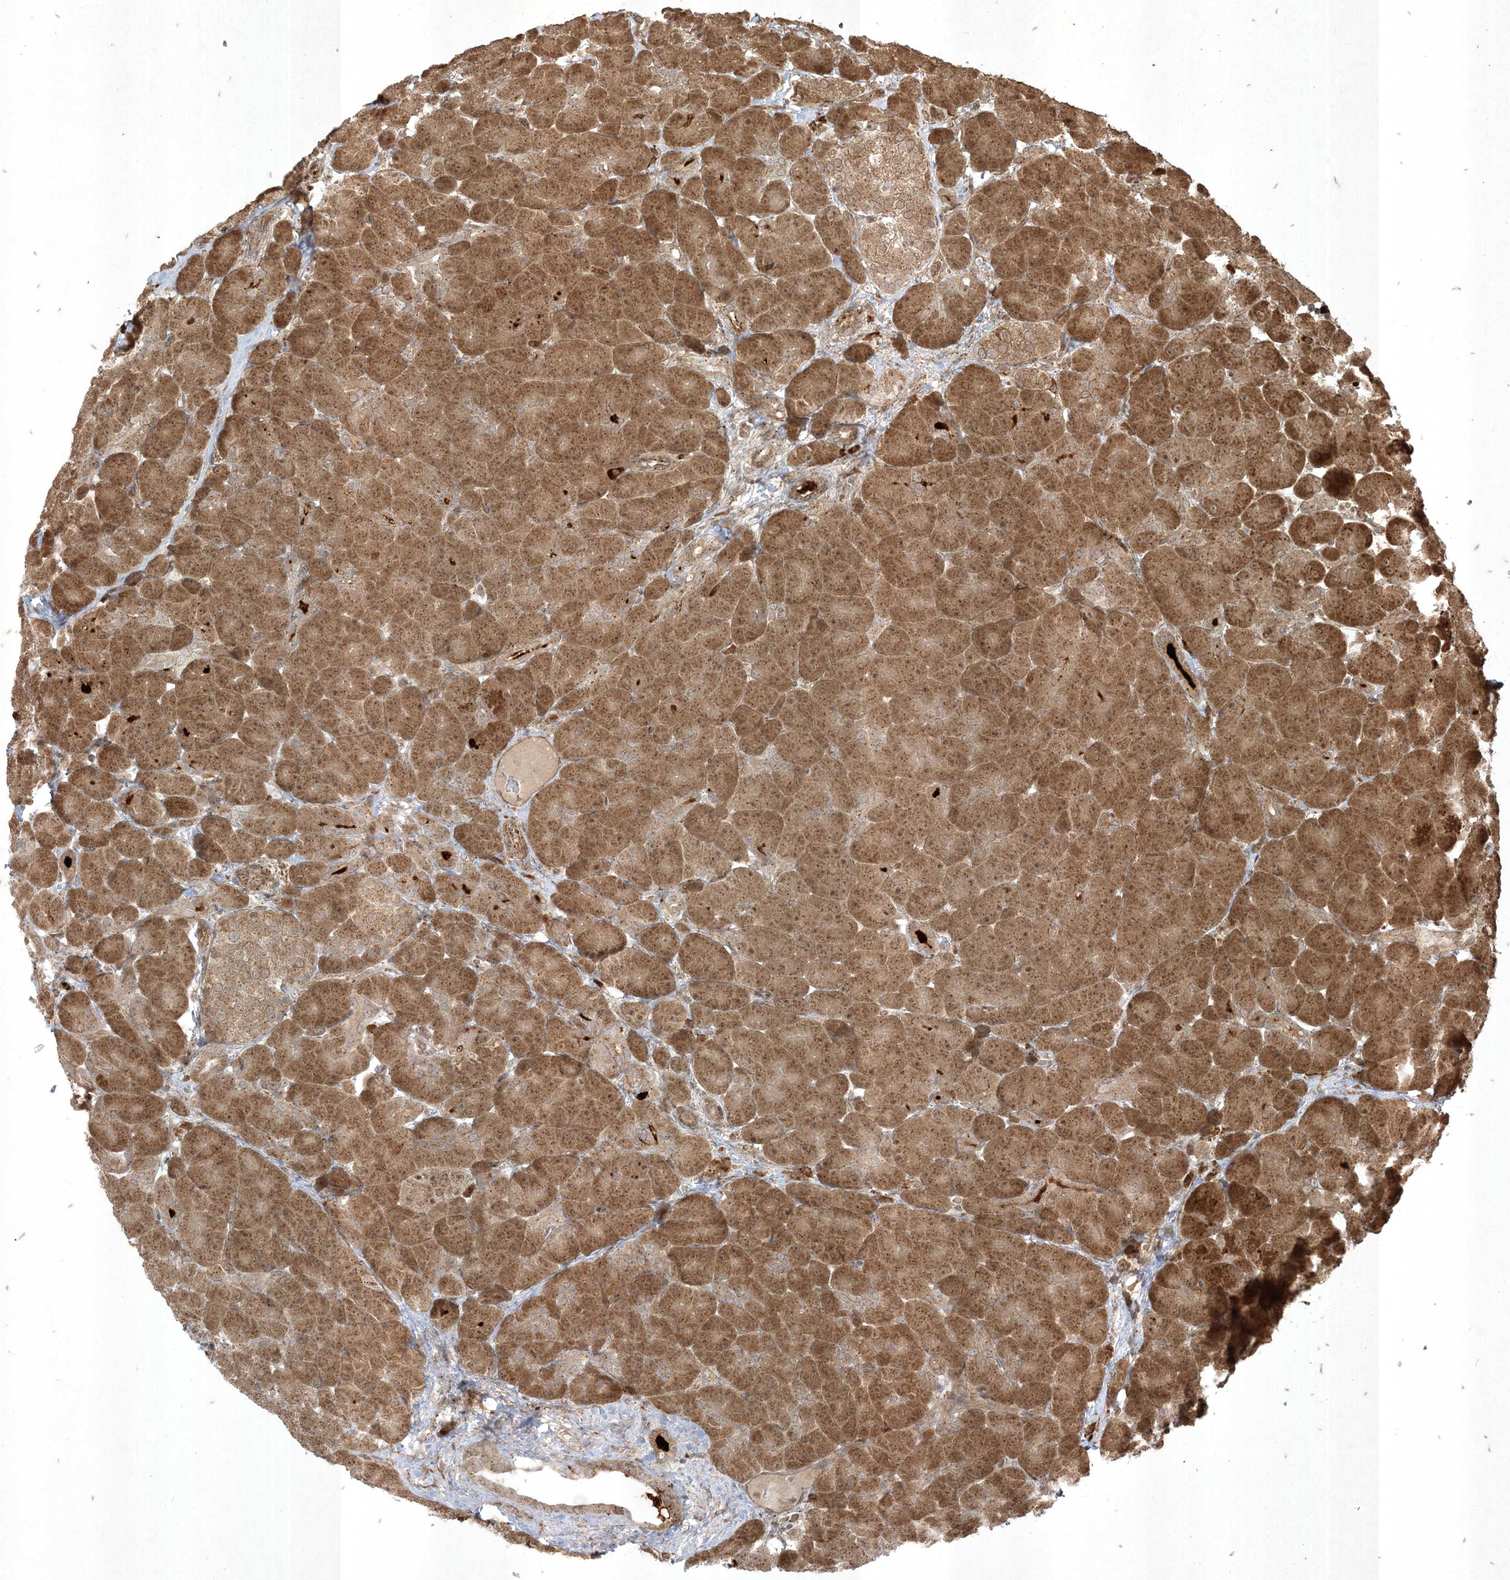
{"staining": {"intensity": "strong", "quantity": ">75%", "location": "cytoplasmic/membranous"}, "tissue": "pancreas", "cell_type": "Exocrine glandular cells", "image_type": "normal", "snomed": [{"axis": "morphology", "description": "Normal tissue, NOS"}, {"axis": "topography", "description": "Pancreas"}], "caption": "An IHC histopathology image of unremarkable tissue is shown. Protein staining in brown shows strong cytoplasmic/membranous positivity in pancreas within exocrine glandular cells. The staining is performed using DAB (3,3'-diaminobenzidine) brown chromogen to label protein expression. The nuclei are counter-stained blue using hematoxylin.", "gene": "RRAS", "patient": {"sex": "male", "age": 66}}